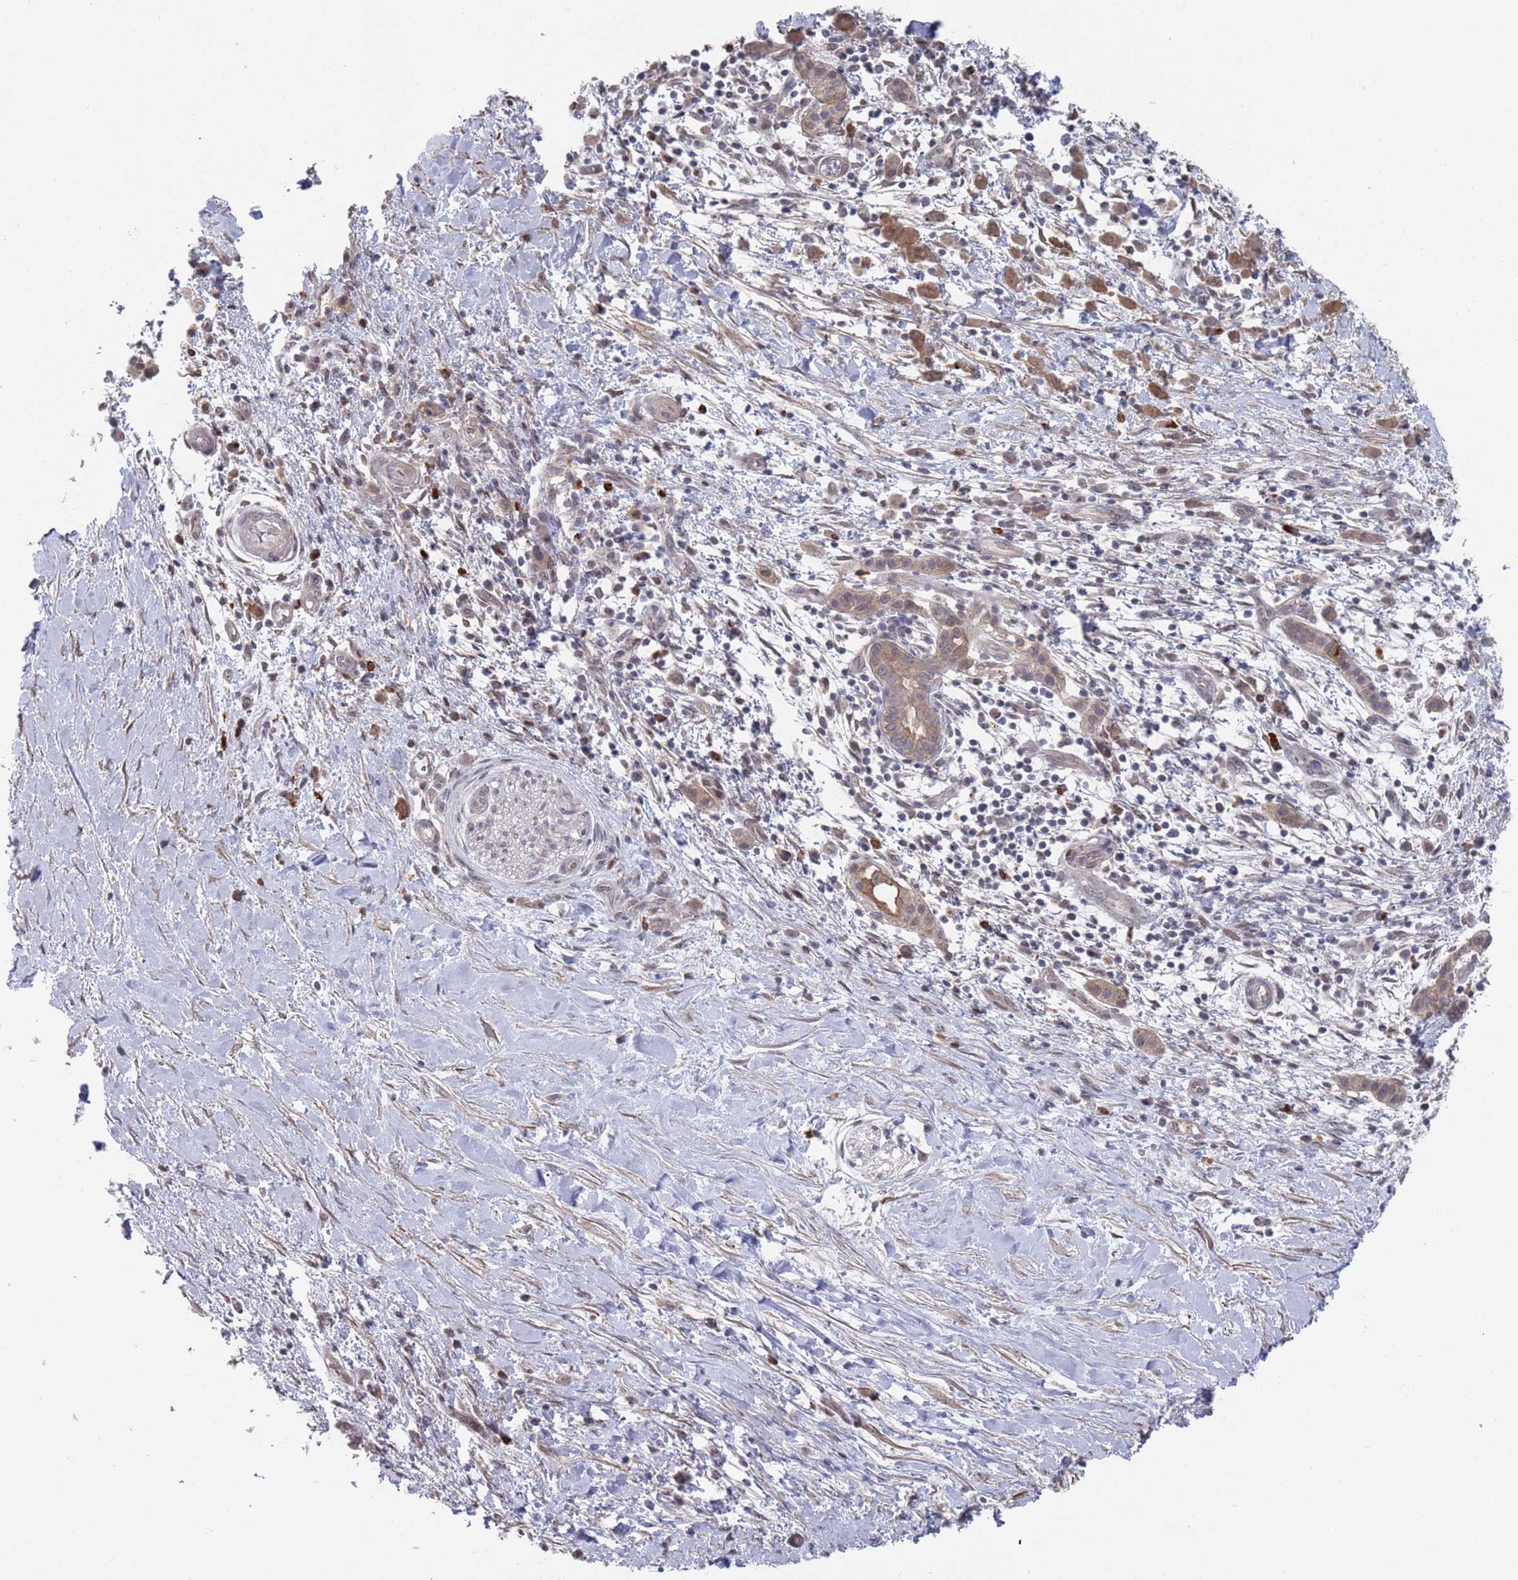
{"staining": {"intensity": "moderate", "quantity": "<25%", "location": "cytoplasmic/membranous,nuclear"}, "tissue": "pancreatic cancer", "cell_type": "Tumor cells", "image_type": "cancer", "snomed": [{"axis": "morphology", "description": "Adenocarcinoma, NOS"}, {"axis": "topography", "description": "Pancreas"}], "caption": "Pancreatic cancer stained for a protein (brown) reveals moderate cytoplasmic/membranous and nuclear positive positivity in approximately <25% of tumor cells.", "gene": "DGKD", "patient": {"sex": "male", "age": 68}}